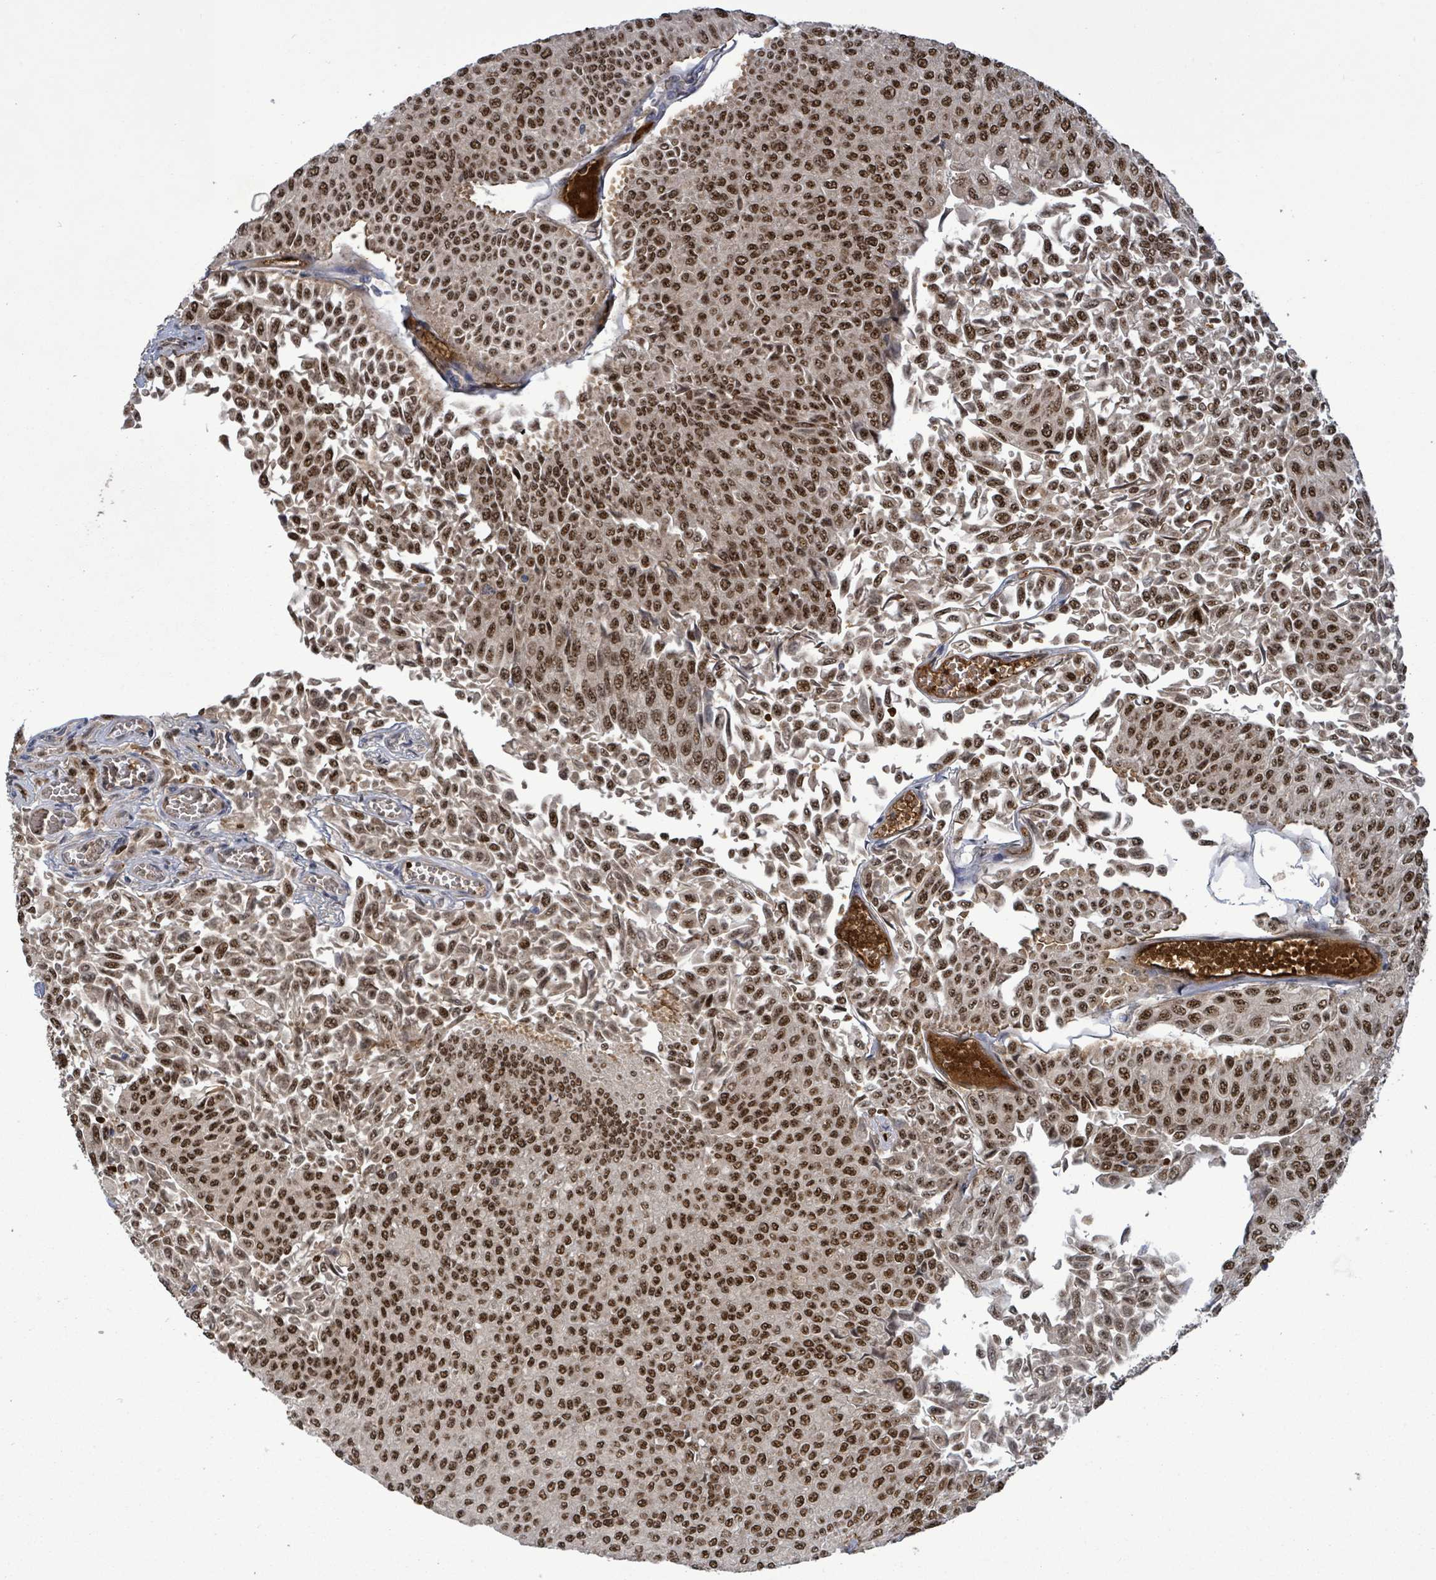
{"staining": {"intensity": "strong", "quantity": ">75%", "location": "nuclear"}, "tissue": "urothelial cancer", "cell_type": "Tumor cells", "image_type": "cancer", "snomed": [{"axis": "morphology", "description": "Urothelial carcinoma, NOS"}, {"axis": "topography", "description": "Urinary bladder"}], "caption": "Transitional cell carcinoma tissue shows strong nuclear staining in approximately >75% of tumor cells, visualized by immunohistochemistry. The staining is performed using DAB (3,3'-diaminobenzidine) brown chromogen to label protein expression. The nuclei are counter-stained blue using hematoxylin.", "gene": "PATZ1", "patient": {"sex": "male", "age": 59}}